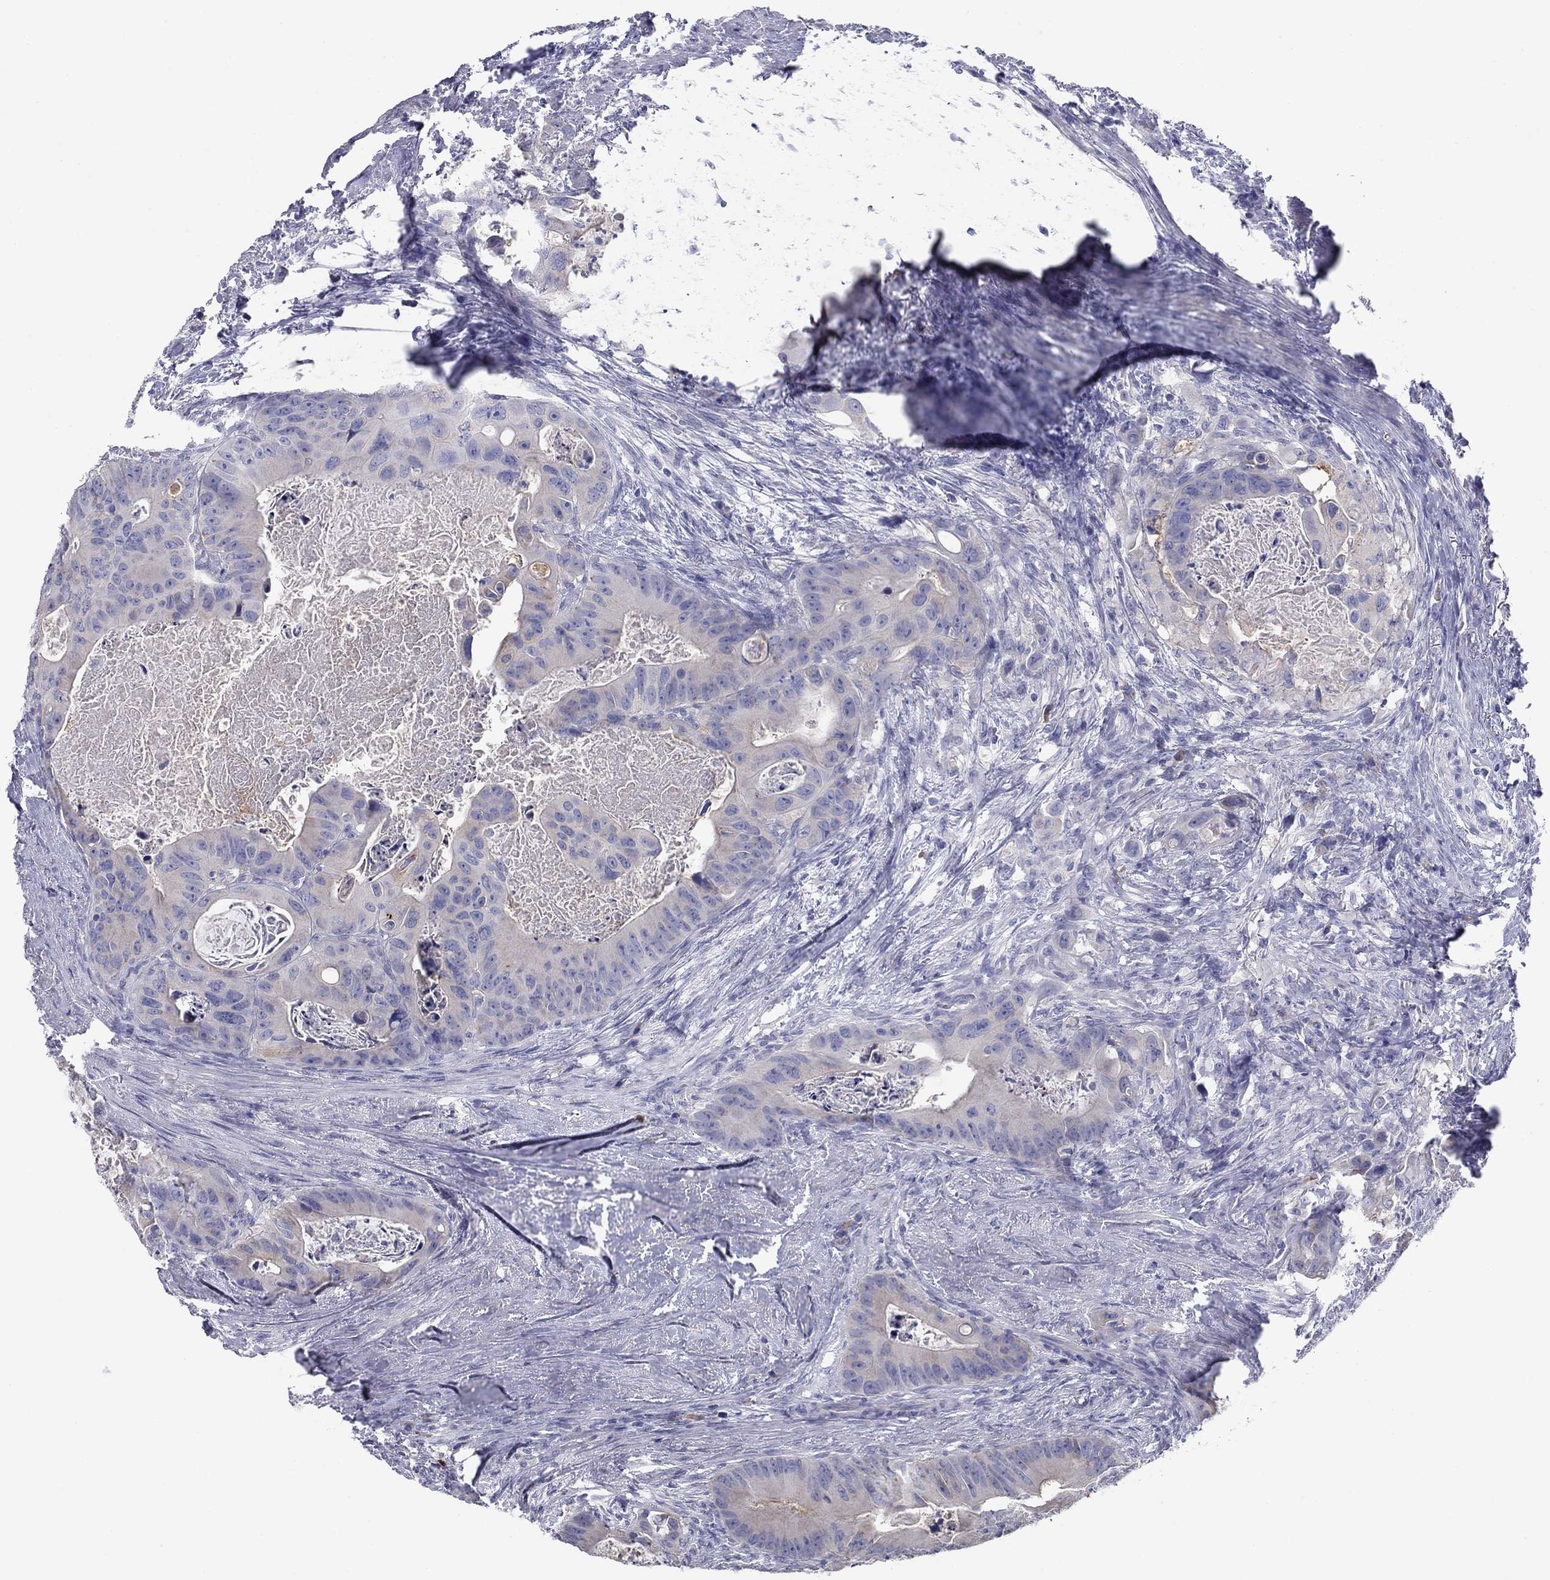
{"staining": {"intensity": "negative", "quantity": "none", "location": "none"}, "tissue": "colorectal cancer", "cell_type": "Tumor cells", "image_type": "cancer", "snomed": [{"axis": "morphology", "description": "Adenocarcinoma, NOS"}, {"axis": "topography", "description": "Rectum"}], "caption": "Immunohistochemistry (IHC) image of neoplastic tissue: human adenocarcinoma (colorectal) stained with DAB exhibits no significant protein staining in tumor cells.", "gene": "GRK7", "patient": {"sex": "male", "age": 64}}